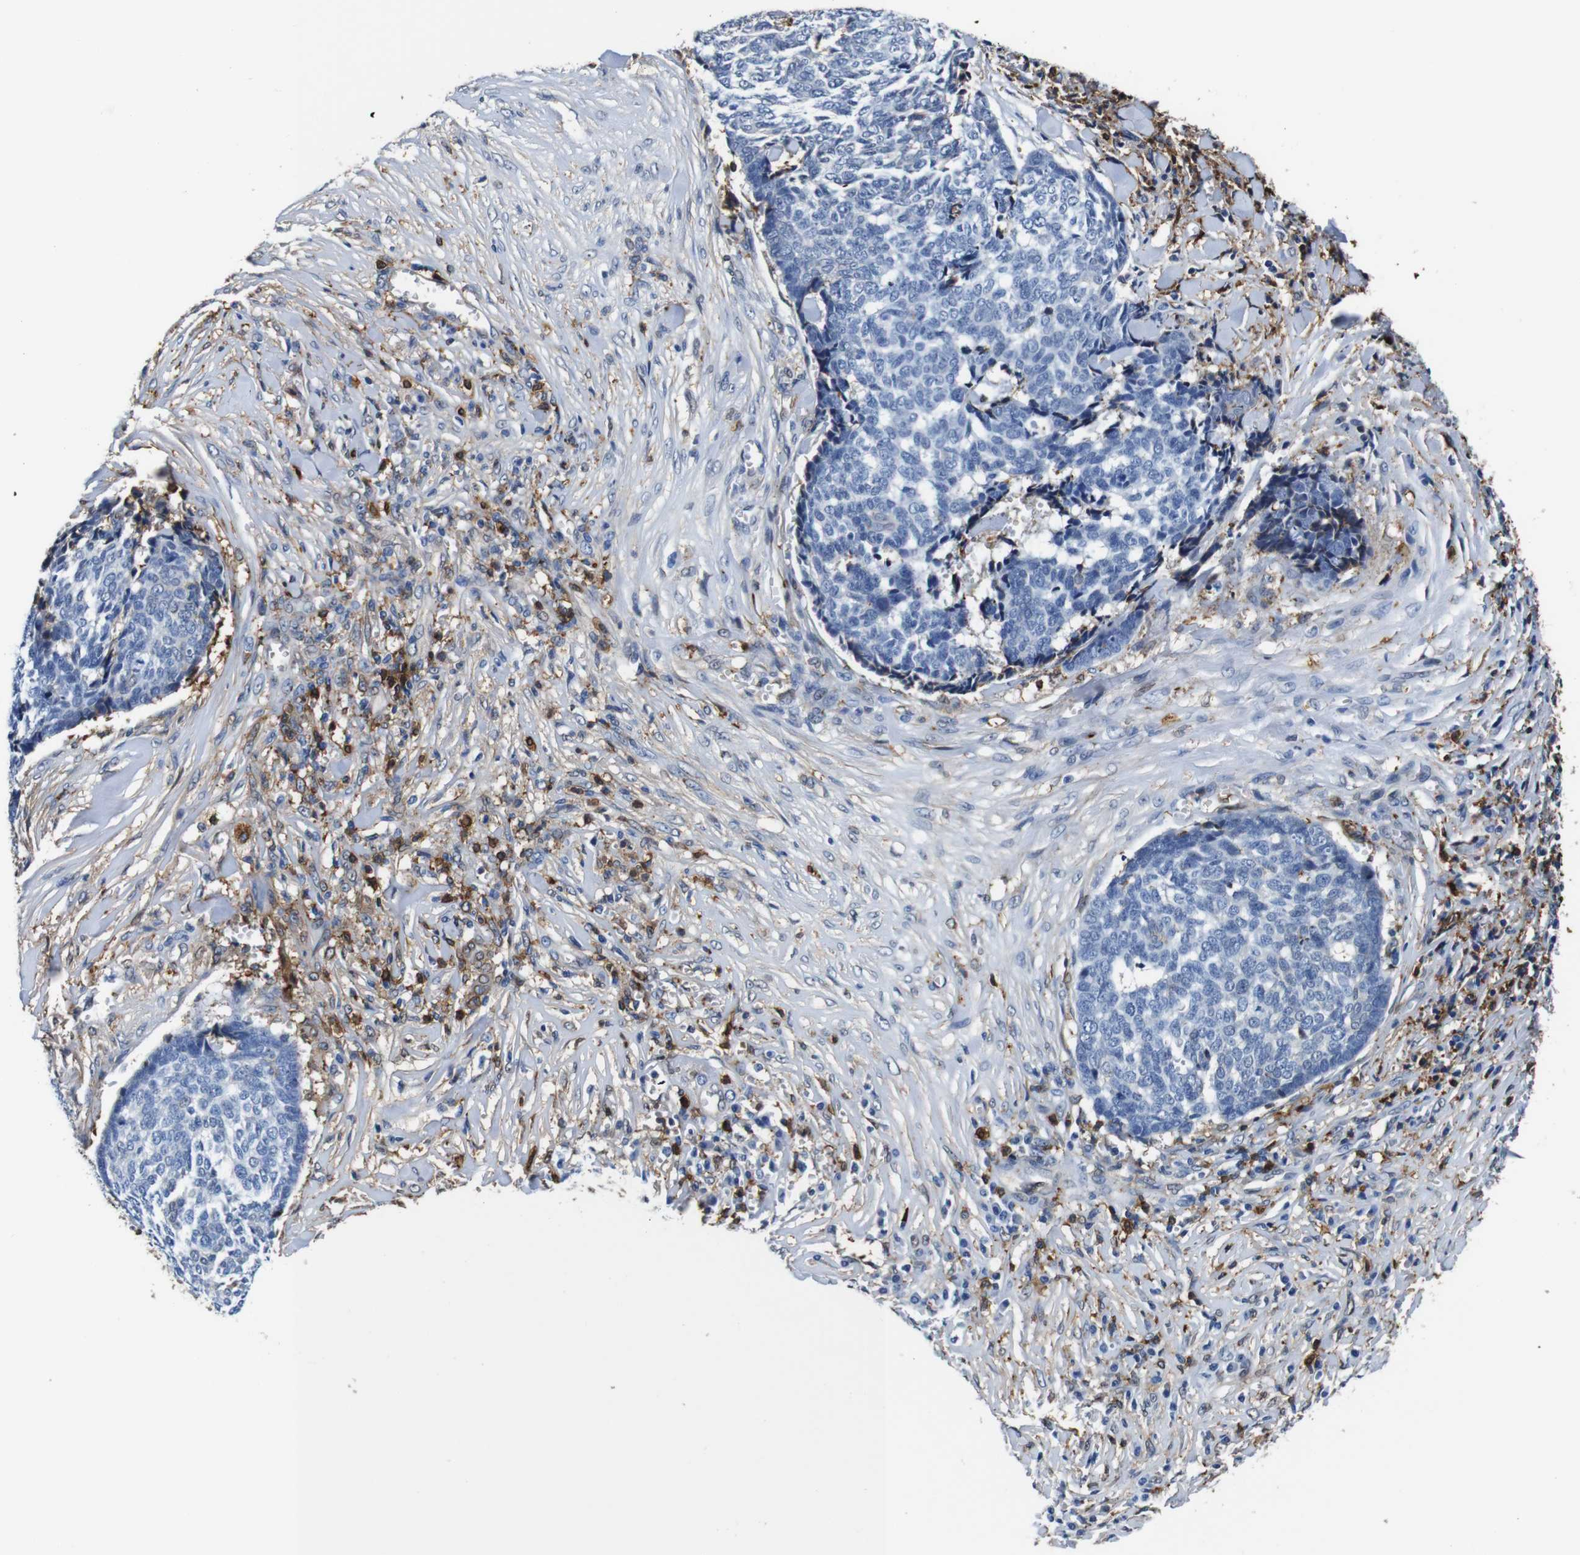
{"staining": {"intensity": "negative", "quantity": "none", "location": "none"}, "tissue": "skin cancer", "cell_type": "Tumor cells", "image_type": "cancer", "snomed": [{"axis": "morphology", "description": "Basal cell carcinoma"}, {"axis": "topography", "description": "Skin"}], "caption": "IHC photomicrograph of neoplastic tissue: human skin cancer stained with DAB shows no significant protein staining in tumor cells. Brightfield microscopy of immunohistochemistry (IHC) stained with DAB (brown) and hematoxylin (blue), captured at high magnification.", "gene": "ANXA1", "patient": {"sex": "male", "age": 84}}